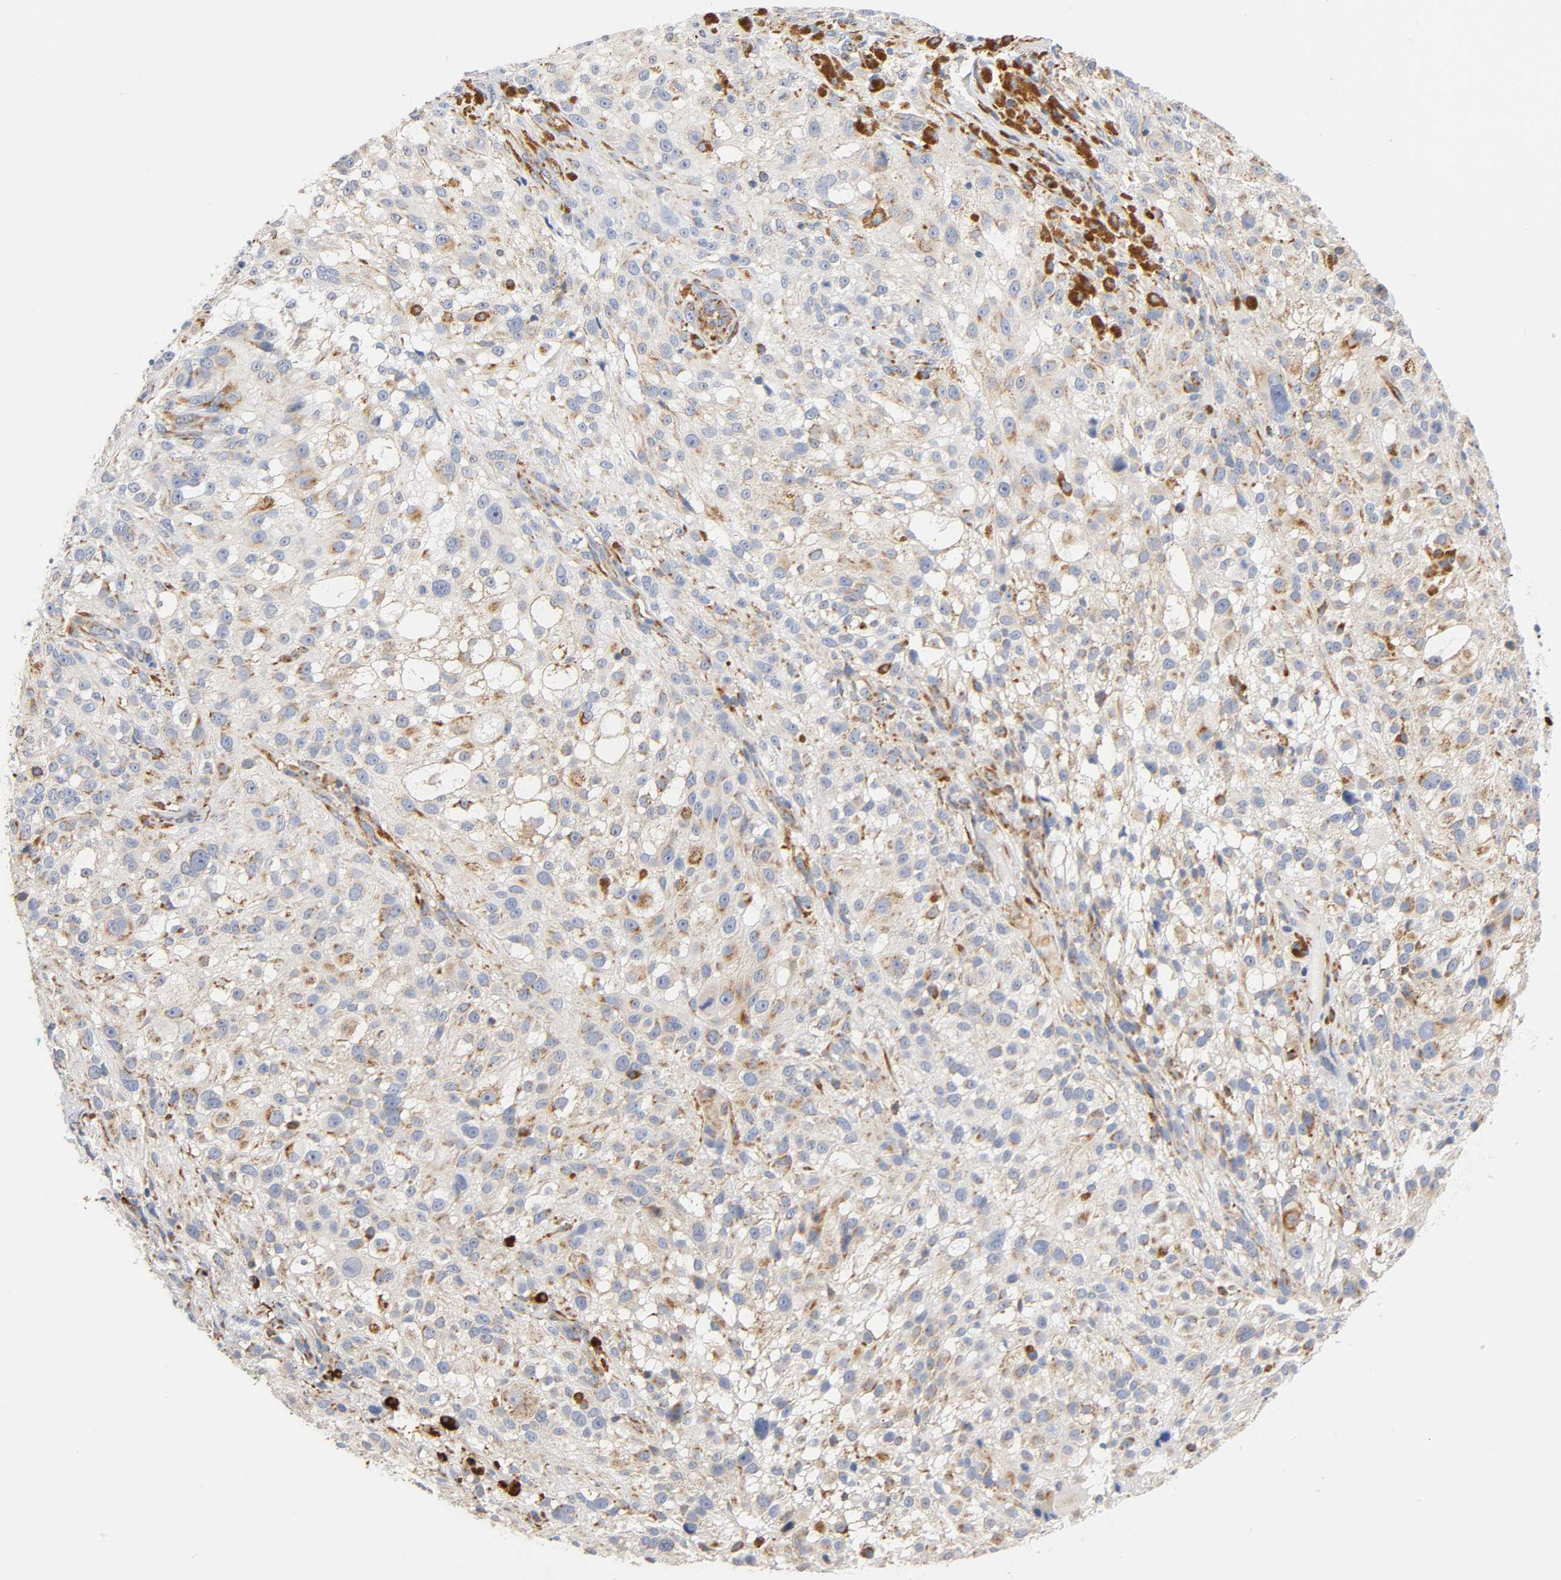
{"staining": {"intensity": "weak", "quantity": ">75%", "location": "cytoplasmic/membranous"}, "tissue": "melanoma", "cell_type": "Tumor cells", "image_type": "cancer", "snomed": [{"axis": "morphology", "description": "Necrosis, NOS"}, {"axis": "morphology", "description": "Malignant melanoma, NOS"}, {"axis": "topography", "description": "Skin"}], "caption": "The micrograph reveals staining of melanoma, revealing weak cytoplasmic/membranous protein staining (brown color) within tumor cells.", "gene": "UCKL1", "patient": {"sex": "female", "age": 87}}